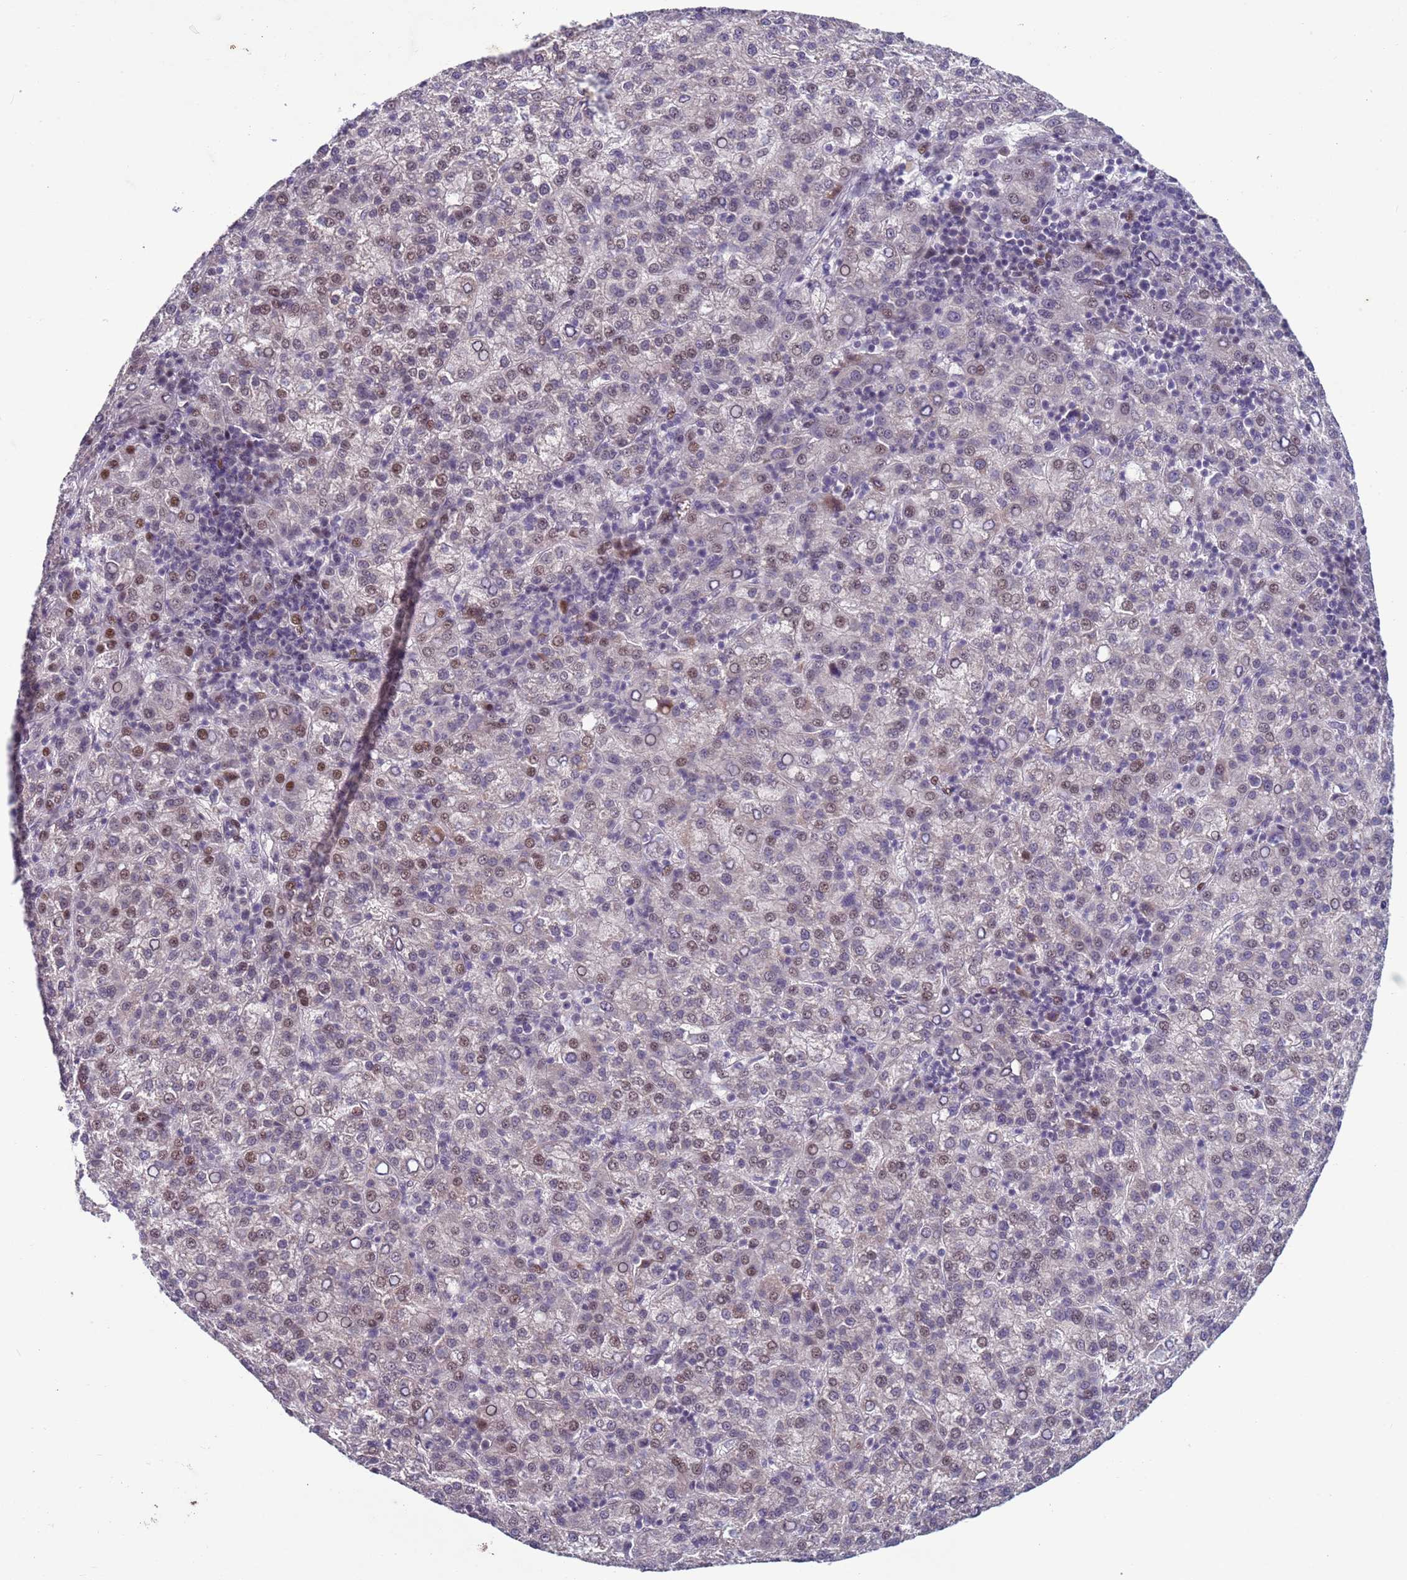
{"staining": {"intensity": "moderate", "quantity": "25%-75%", "location": "nuclear"}, "tissue": "liver cancer", "cell_type": "Tumor cells", "image_type": "cancer", "snomed": [{"axis": "morphology", "description": "Carcinoma, Hepatocellular, NOS"}, {"axis": "topography", "description": "Liver"}], "caption": "Human hepatocellular carcinoma (liver) stained with a brown dye shows moderate nuclear positive positivity in about 25%-75% of tumor cells.", "gene": "SHC3", "patient": {"sex": "female", "age": 58}}